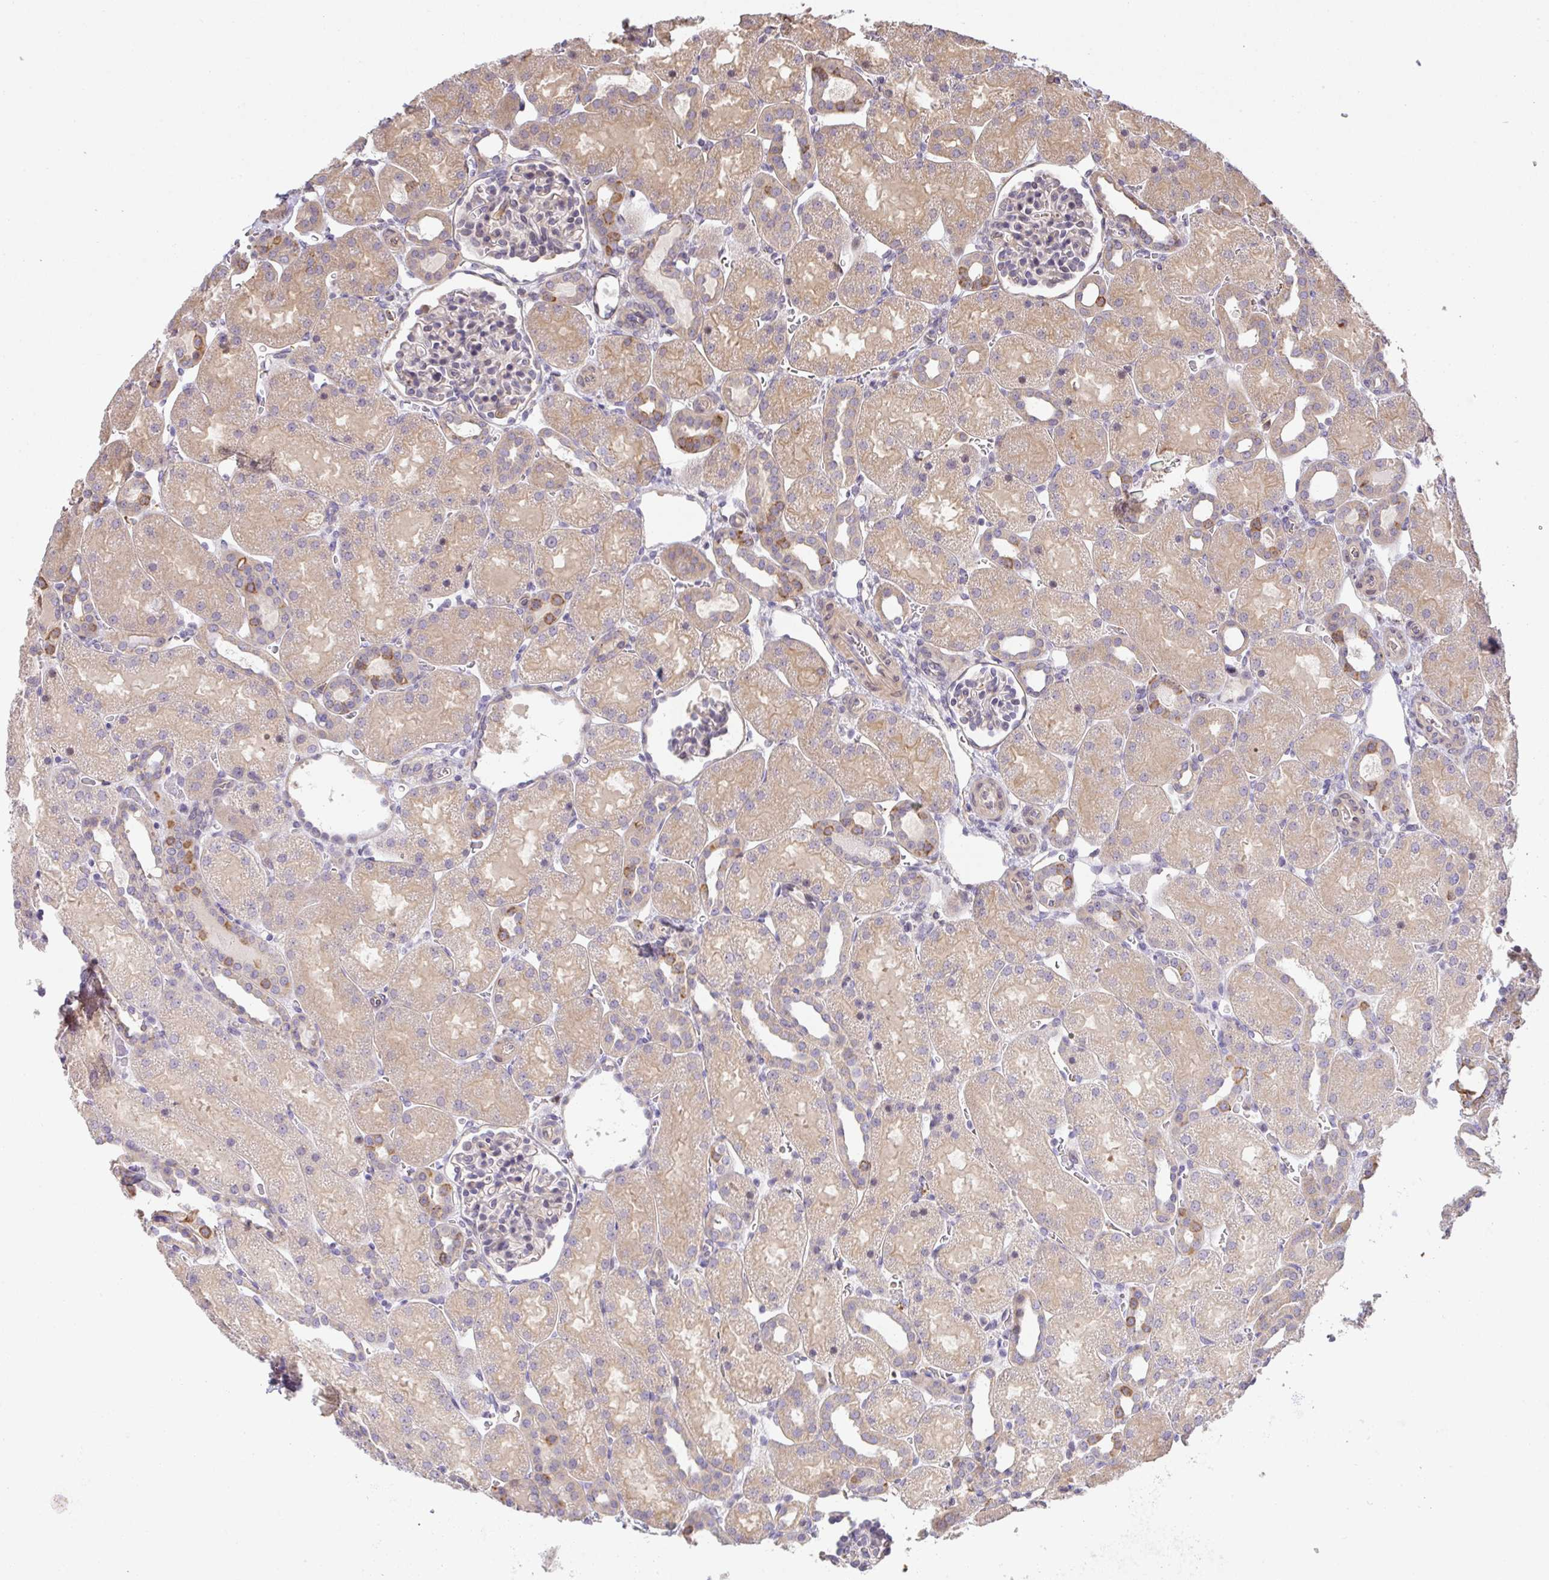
{"staining": {"intensity": "negative", "quantity": "none", "location": "none"}, "tissue": "kidney", "cell_type": "Cells in glomeruli", "image_type": "normal", "snomed": [{"axis": "morphology", "description": "Normal tissue, NOS"}, {"axis": "topography", "description": "Kidney"}], "caption": "Protein analysis of benign kidney demonstrates no significant positivity in cells in glomeruli. The staining was performed using DAB to visualize the protein expression in brown, while the nuclei were stained in blue with hematoxylin (Magnification: 20x).", "gene": "EEF1AKMT1", "patient": {"sex": "male", "age": 2}}